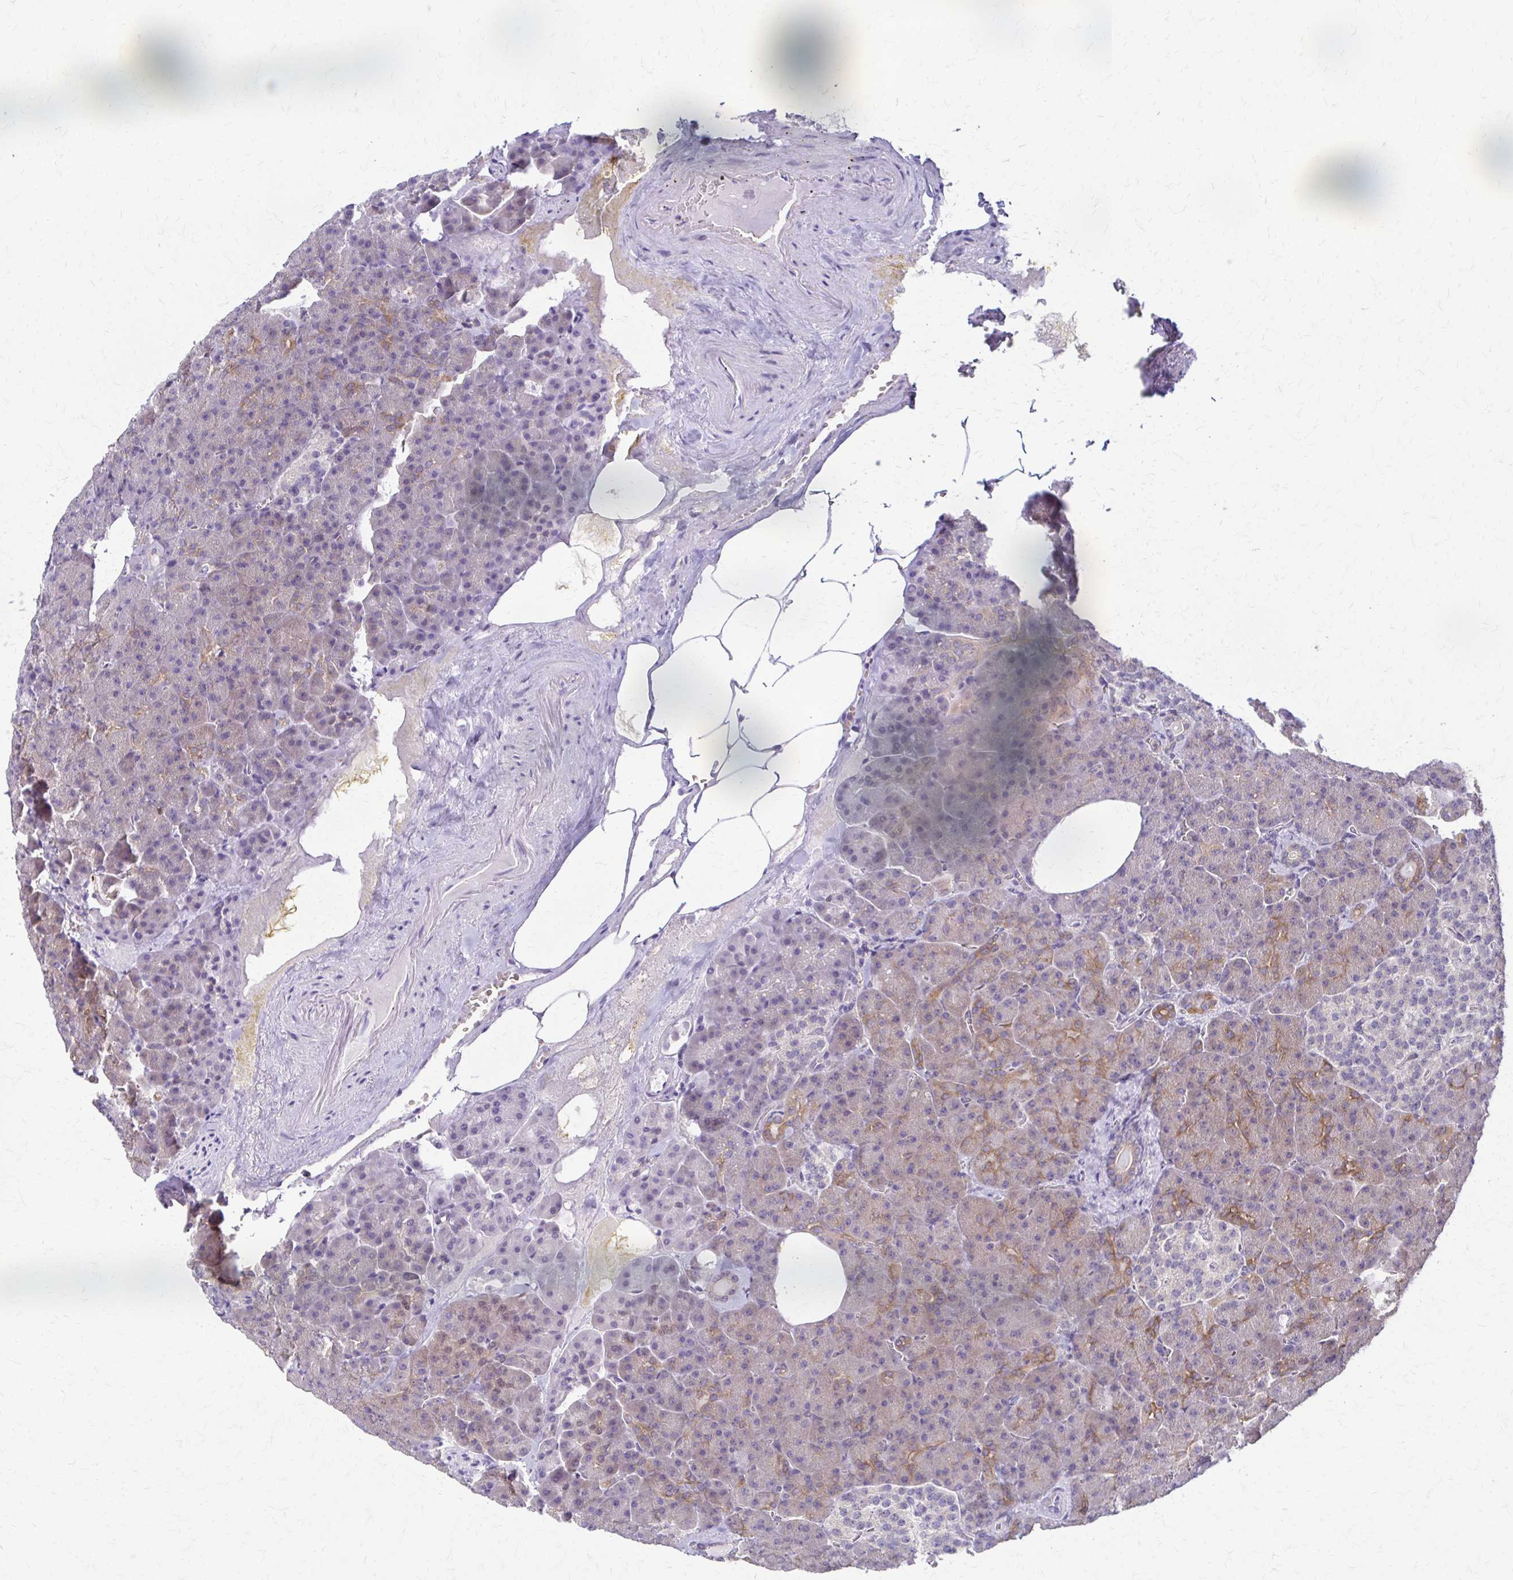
{"staining": {"intensity": "strong", "quantity": "<25%", "location": "cytoplasmic/membranous"}, "tissue": "pancreas", "cell_type": "Exocrine glandular cells", "image_type": "normal", "snomed": [{"axis": "morphology", "description": "Normal tissue, NOS"}, {"axis": "topography", "description": "Pancreas"}], "caption": "Immunohistochemistry (IHC) micrograph of benign pancreas stained for a protein (brown), which shows medium levels of strong cytoplasmic/membranous staining in about <25% of exocrine glandular cells.", "gene": "PIK3AP1", "patient": {"sex": "female", "age": 74}}